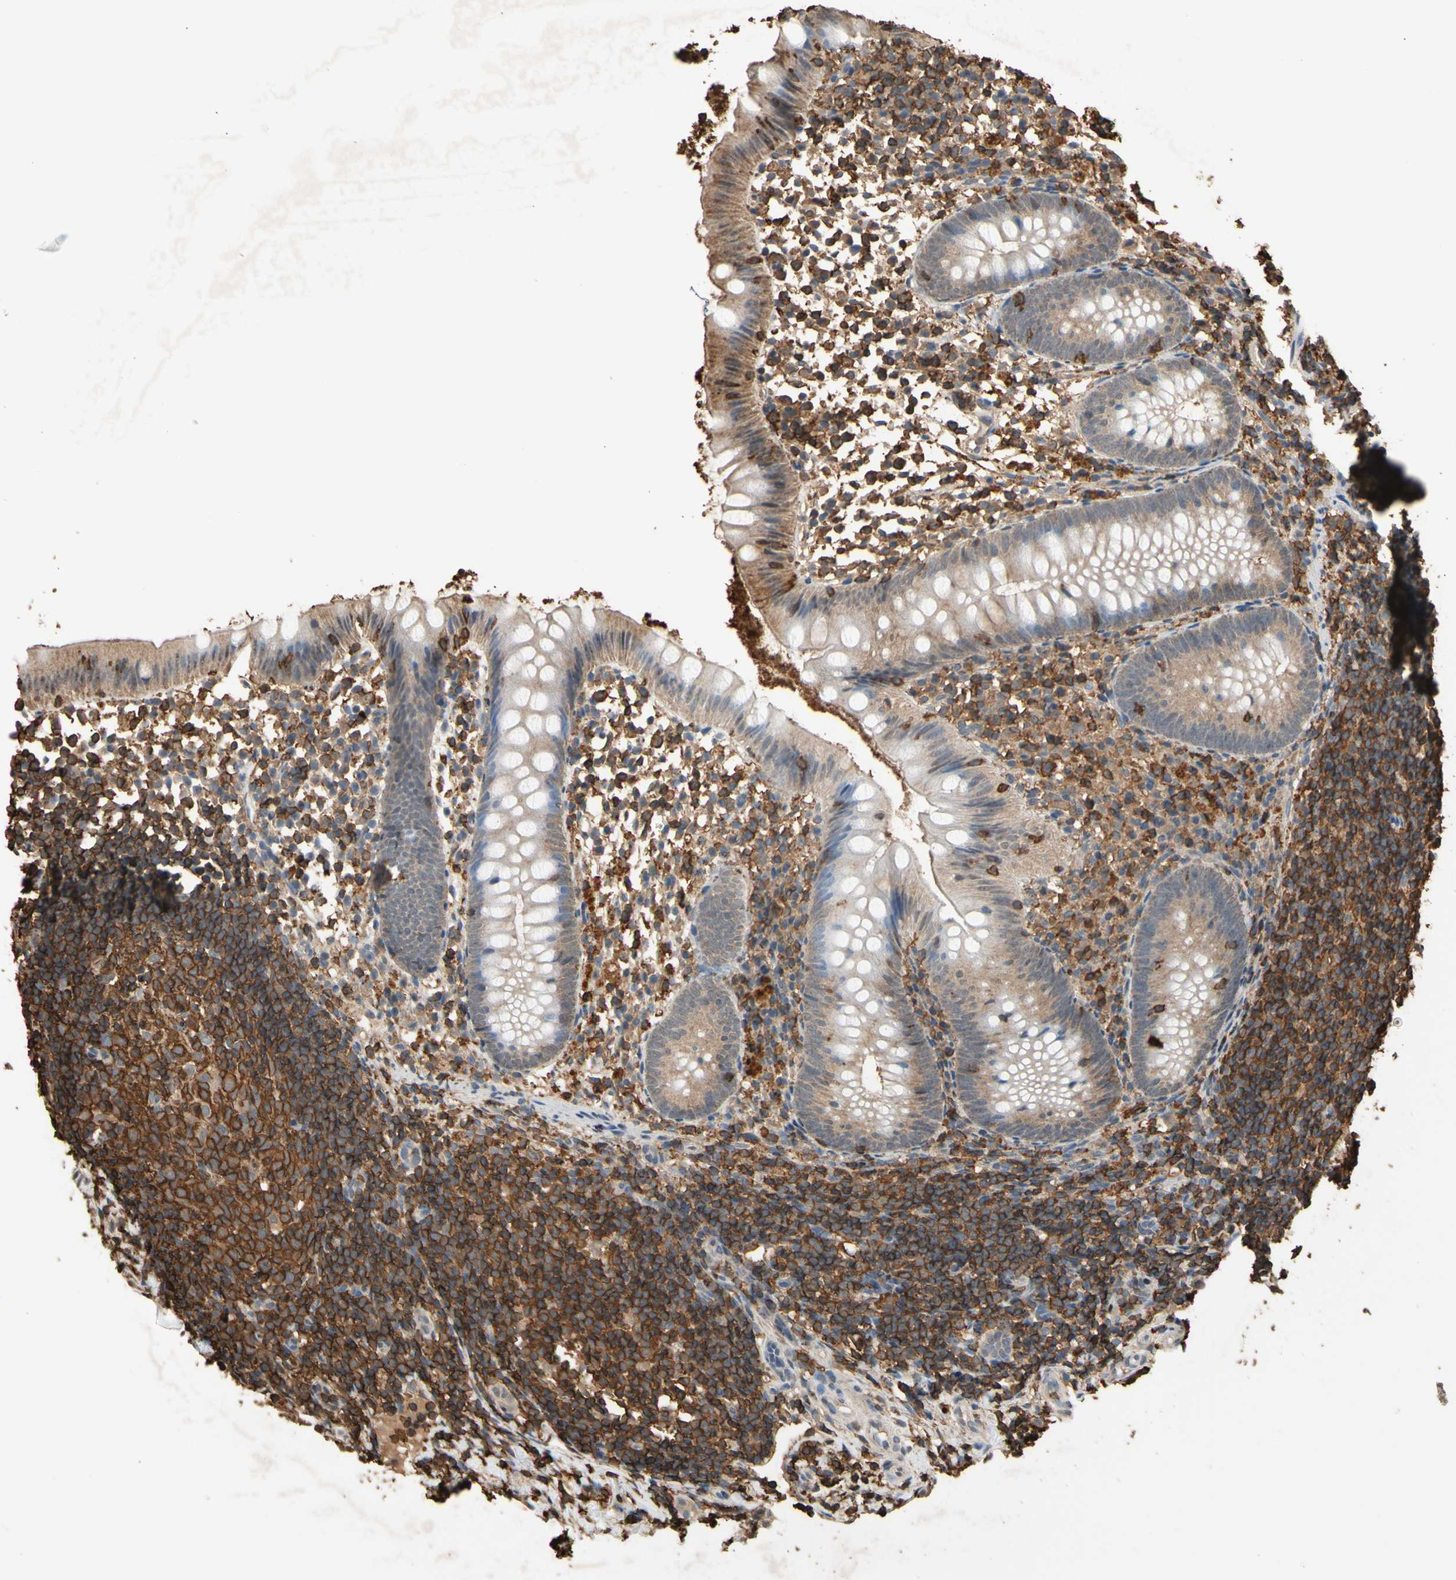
{"staining": {"intensity": "weak", "quantity": ">75%", "location": "cytoplasmic/membranous"}, "tissue": "appendix", "cell_type": "Glandular cells", "image_type": "normal", "snomed": [{"axis": "morphology", "description": "Normal tissue, NOS"}, {"axis": "topography", "description": "Appendix"}], "caption": "IHC image of benign human appendix stained for a protein (brown), which reveals low levels of weak cytoplasmic/membranous expression in approximately >75% of glandular cells.", "gene": "TNFSF13B", "patient": {"sex": "female", "age": 20}}